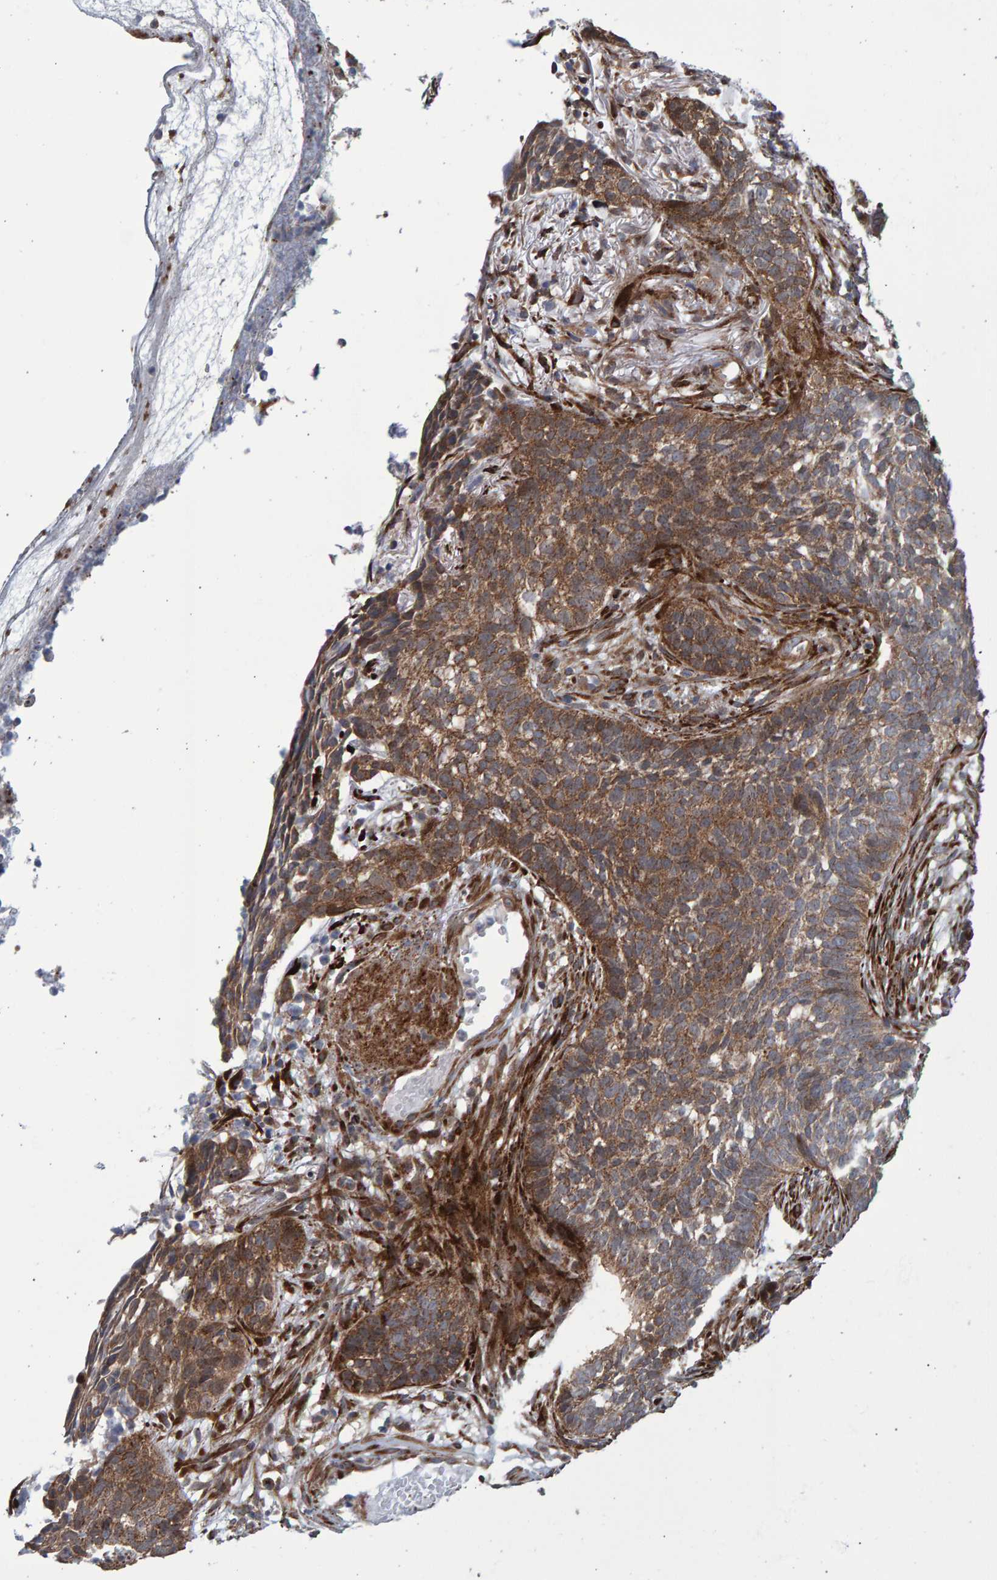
{"staining": {"intensity": "moderate", "quantity": ">75%", "location": "cytoplasmic/membranous"}, "tissue": "skin cancer", "cell_type": "Tumor cells", "image_type": "cancer", "snomed": [{"axis": "morphology", "description": "Basal cell carcinoma"}, {"axis": "topography", "description": "Skin"}], "caption": "Protein staining of skin cancer (basal cell carcinoma) tissue demonstrates moderate cytoplasmic/membranous positivity in approximately >75% of tumor cells. (IHC, brightfield microscopy, high magnification).", "gene": "LRBA", "patient": {"sex": "male", "age": 85}}